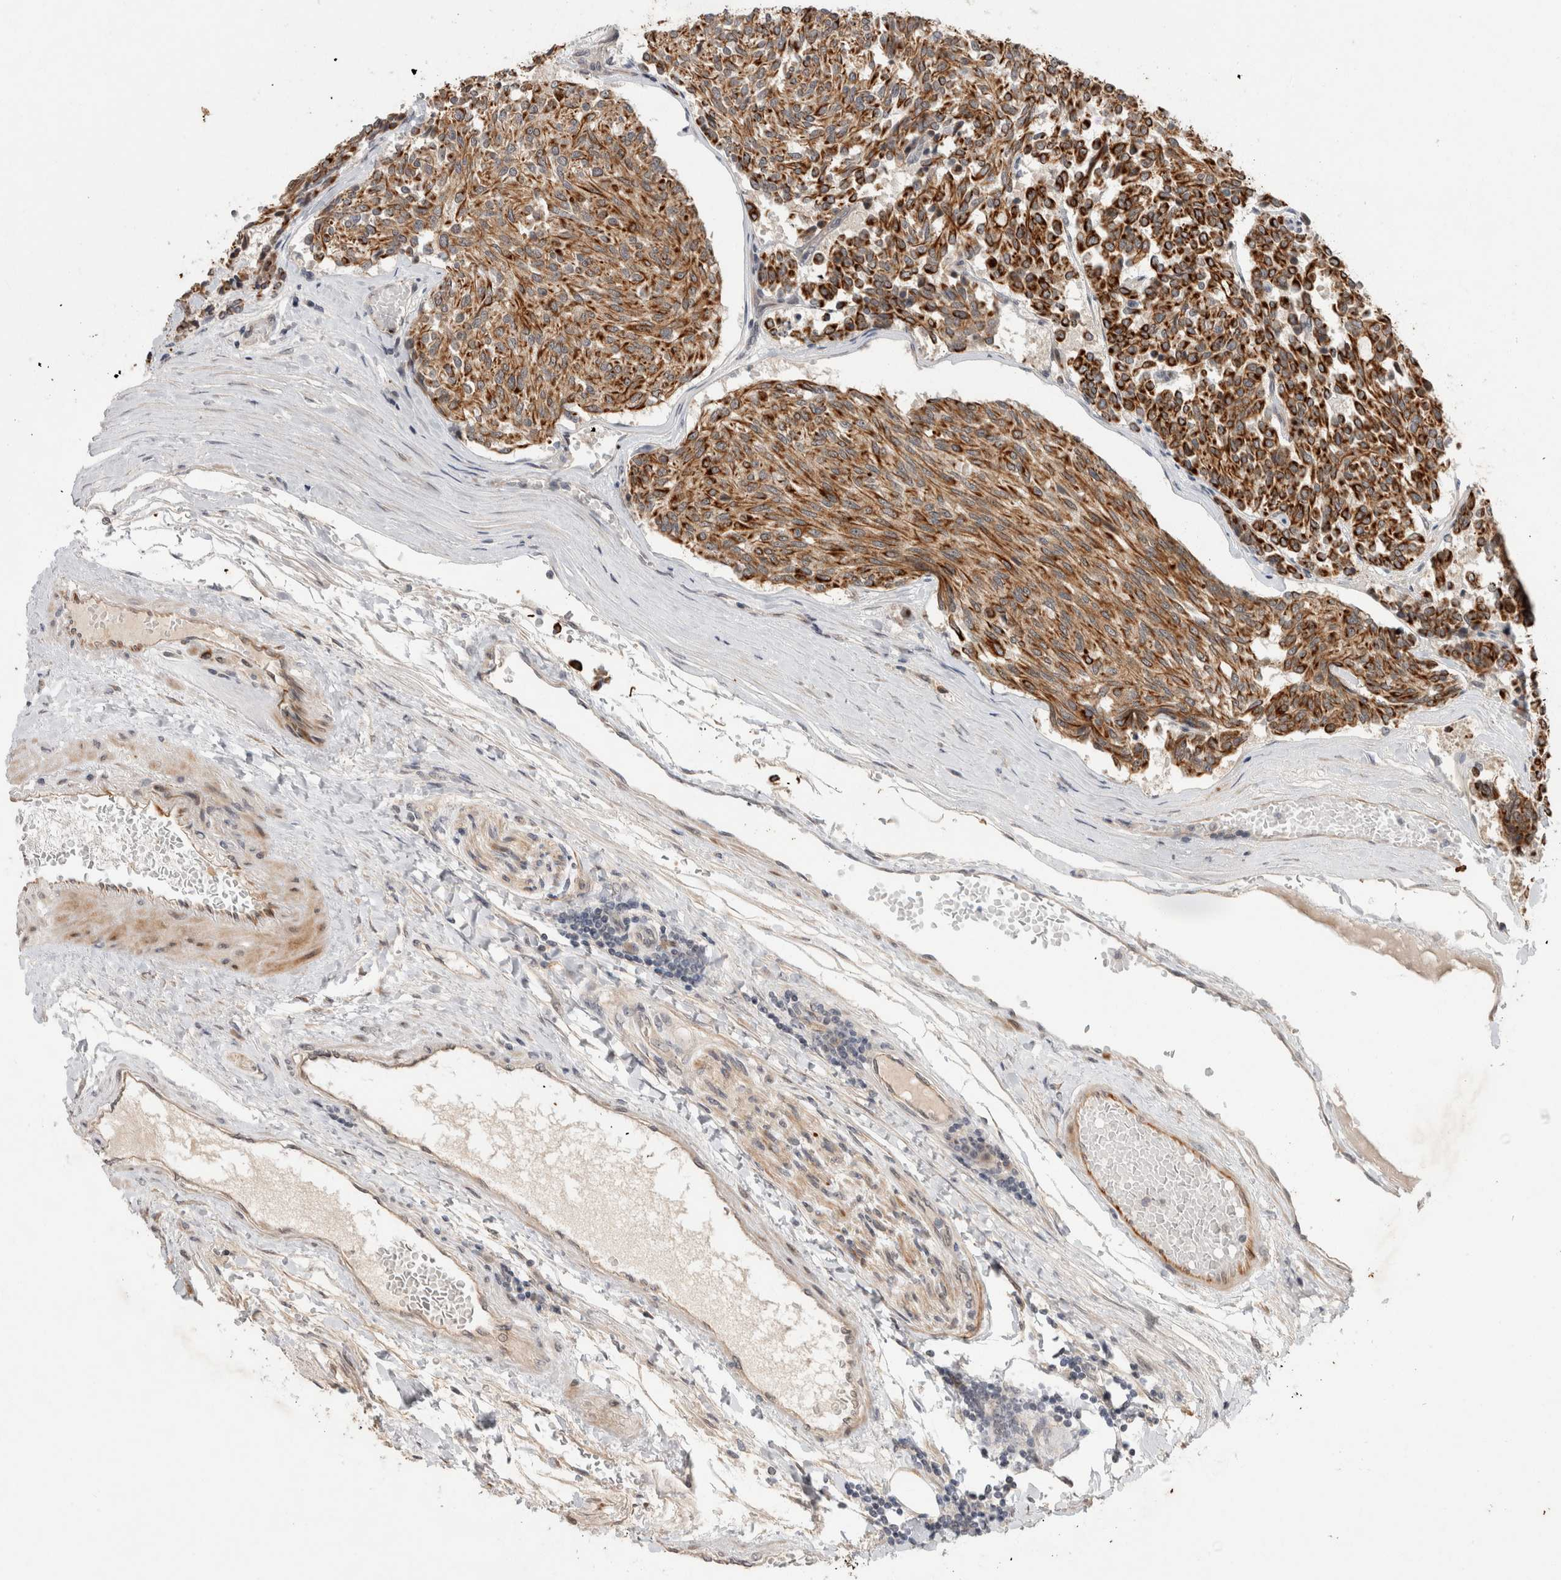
{"staining": {"intensity": "strong", "quantity": ">75%", "location": "cytoplasmic/membranous"}, "tissue": "carcinoid", "cell_type": "Tumor cells", "image_type": "cancer", "snomed": [{"axis": "morphology", "description": "Carcinoid, malignant, NOS"}, {"axis": "topography", "description": "Pancreas"}], "caption": "Brown immunohistochemical staining in human carcinoid exhibits strong cytoplasmic/membranous expression in approximately >75% of tumor cells.", "gene": "CRISPLD1", "patient": {"sex": "female", "age": 54}}